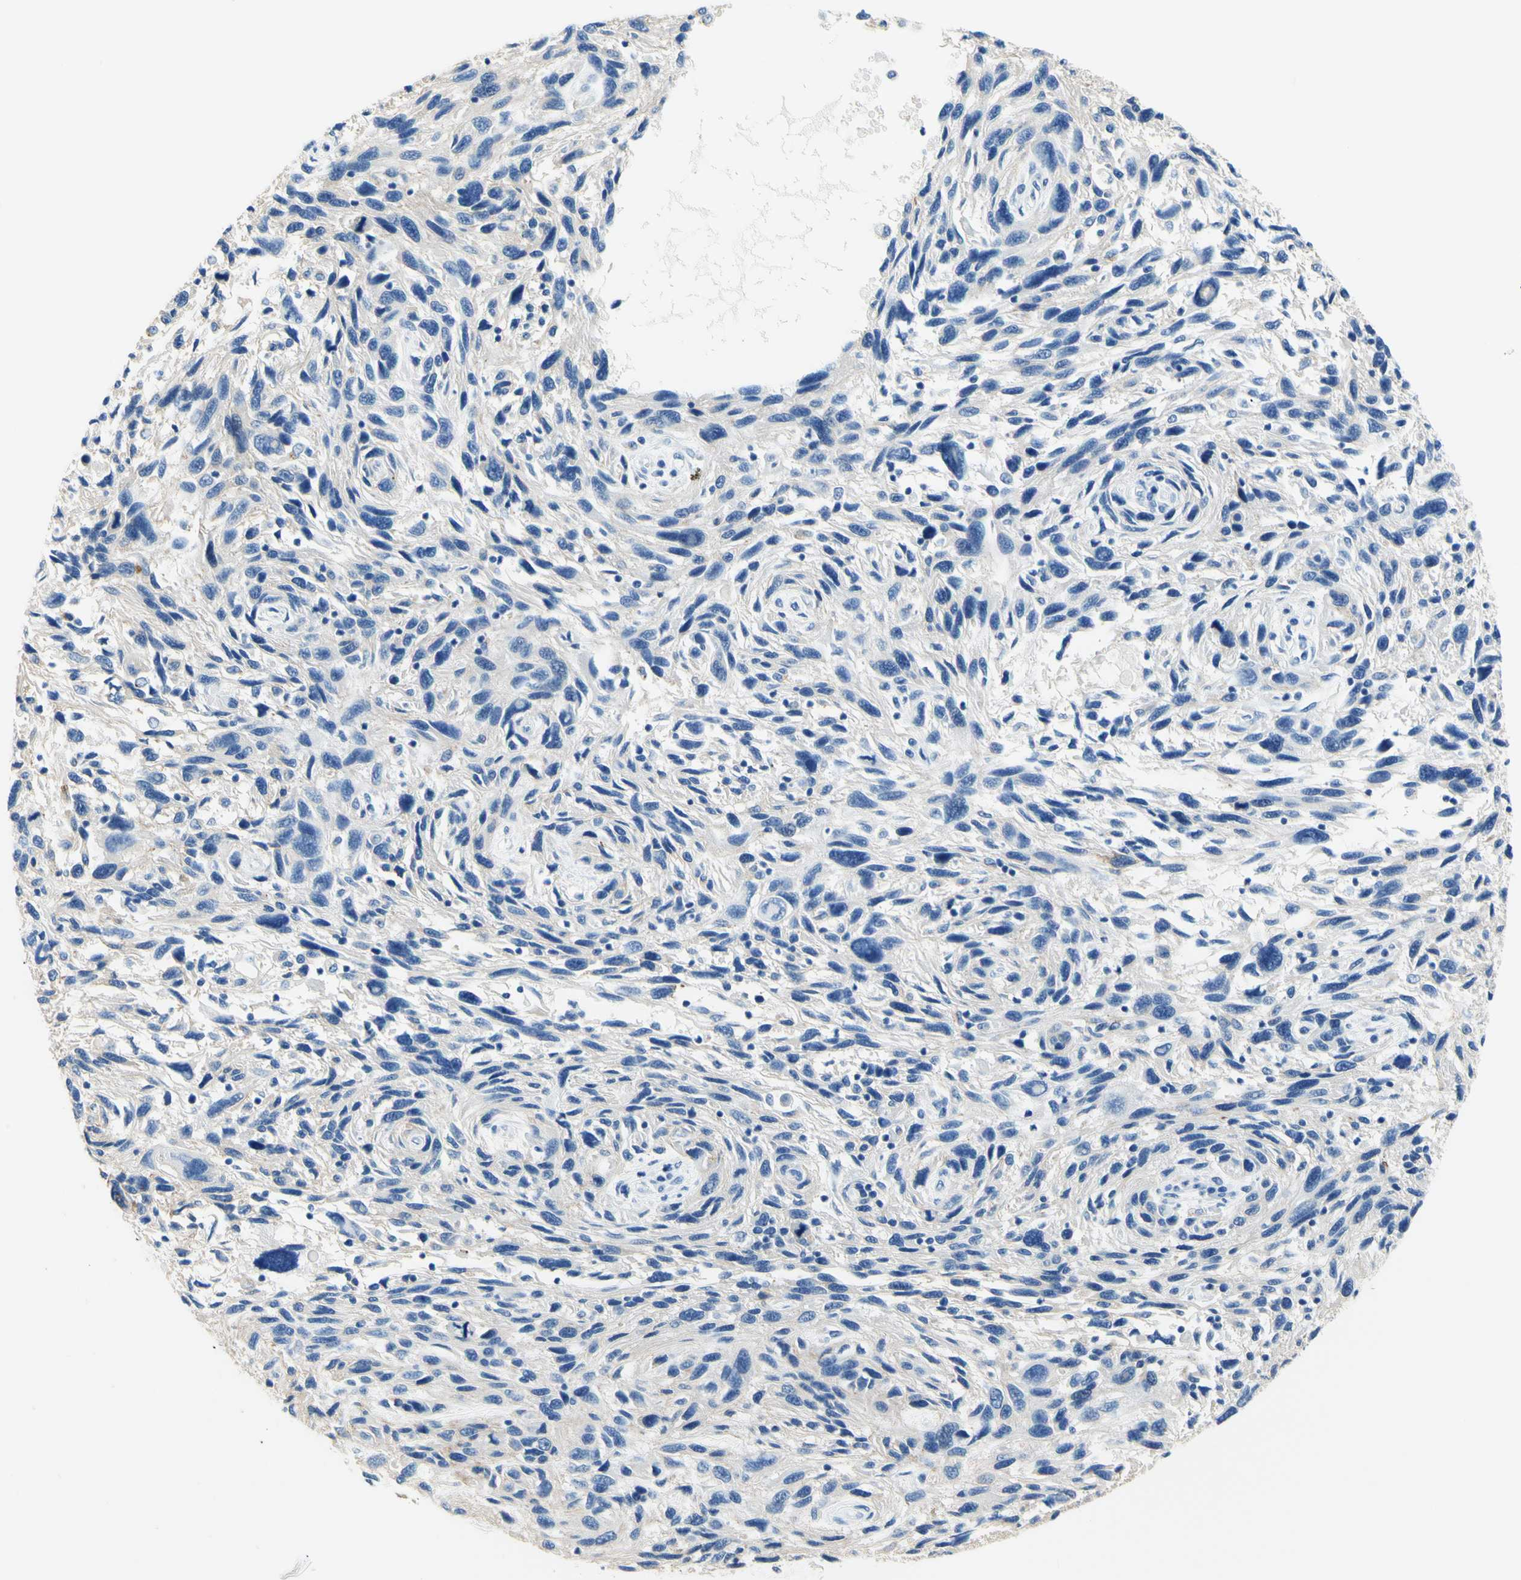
{"staining": {"intensity": "negative", "quantity": "none", "location": "none"}, "tissue": "melanoma", "cell_type": "Tumor cells", "image_type": "cancer", "snomed": [{"axis": "morphology", "description": "Malignant melanoma, NOS"}, {"axis": "topography", "description": "Skin"}], "caption": "DAB immunohistochemical staining of human malignant melanoma shows no significant positivity in tumor cells.", "gene": "HPCA", "patient": {"sex": "male", "age": 53}}